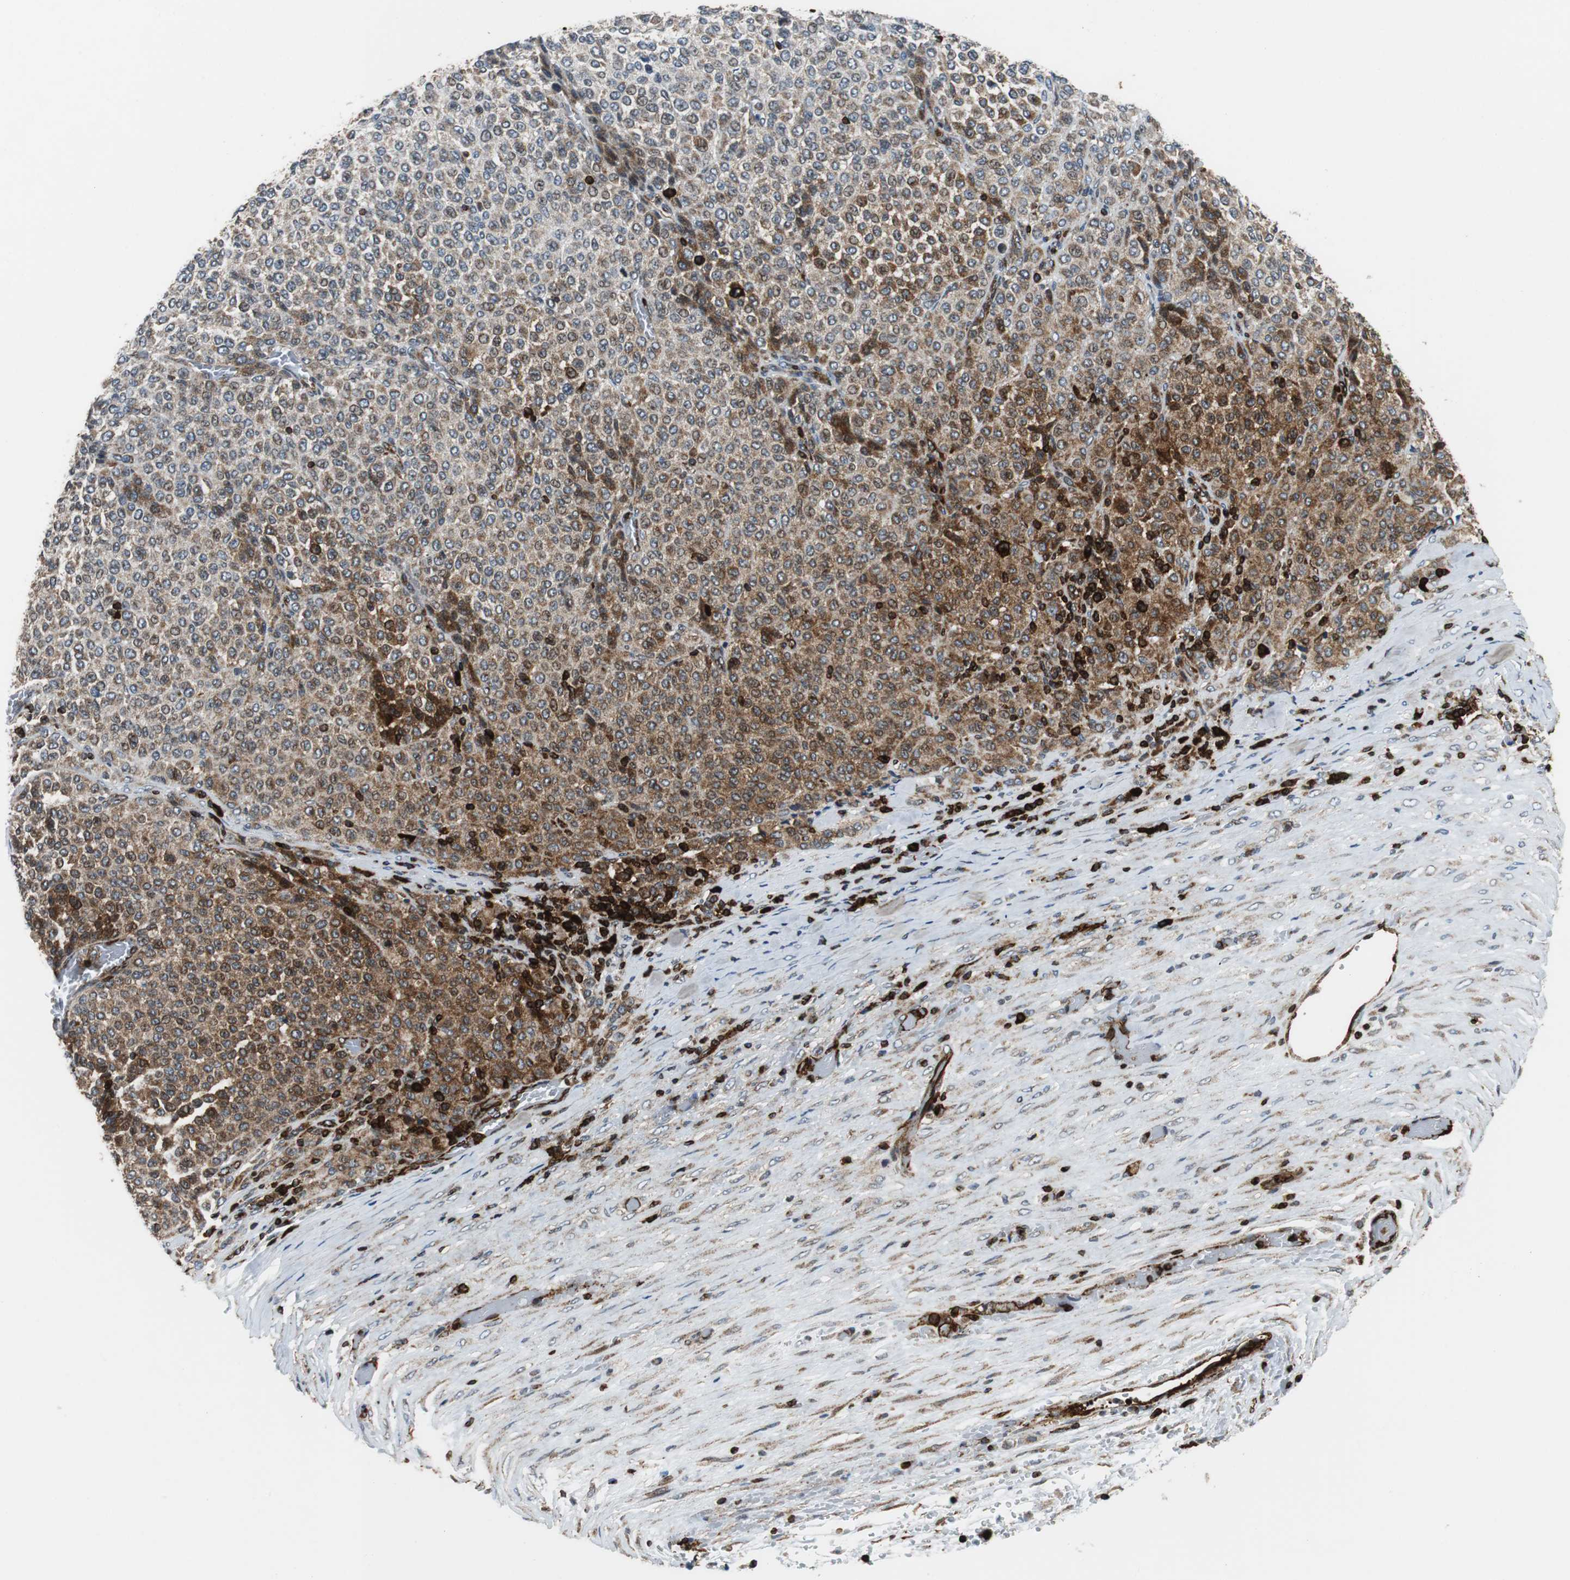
{"staining": {"intensity": "moderate", "quantity": "25%-75%", "location": "cytoplasmic/membranous"}, "tissue": "melanoma", "cell_type": "Tumor cells", "image_type": "cancer", "snomed": [{"axis": "morphology", "description": "Malignant melanoma, Metastatic site"}, {"axis": "topography", "description": "Pancreas"}], "caption": "Immunohistochemistry (IHC) photomicrograph of human melanoma stained for a protein (brown), which exhibits medium levels of moderate cytoplasmic/membranous positivity in approximately 25%-75% of tumor cells.", "gene": "TUBA4A", "patient": {"sex": "female", "age": 30}}